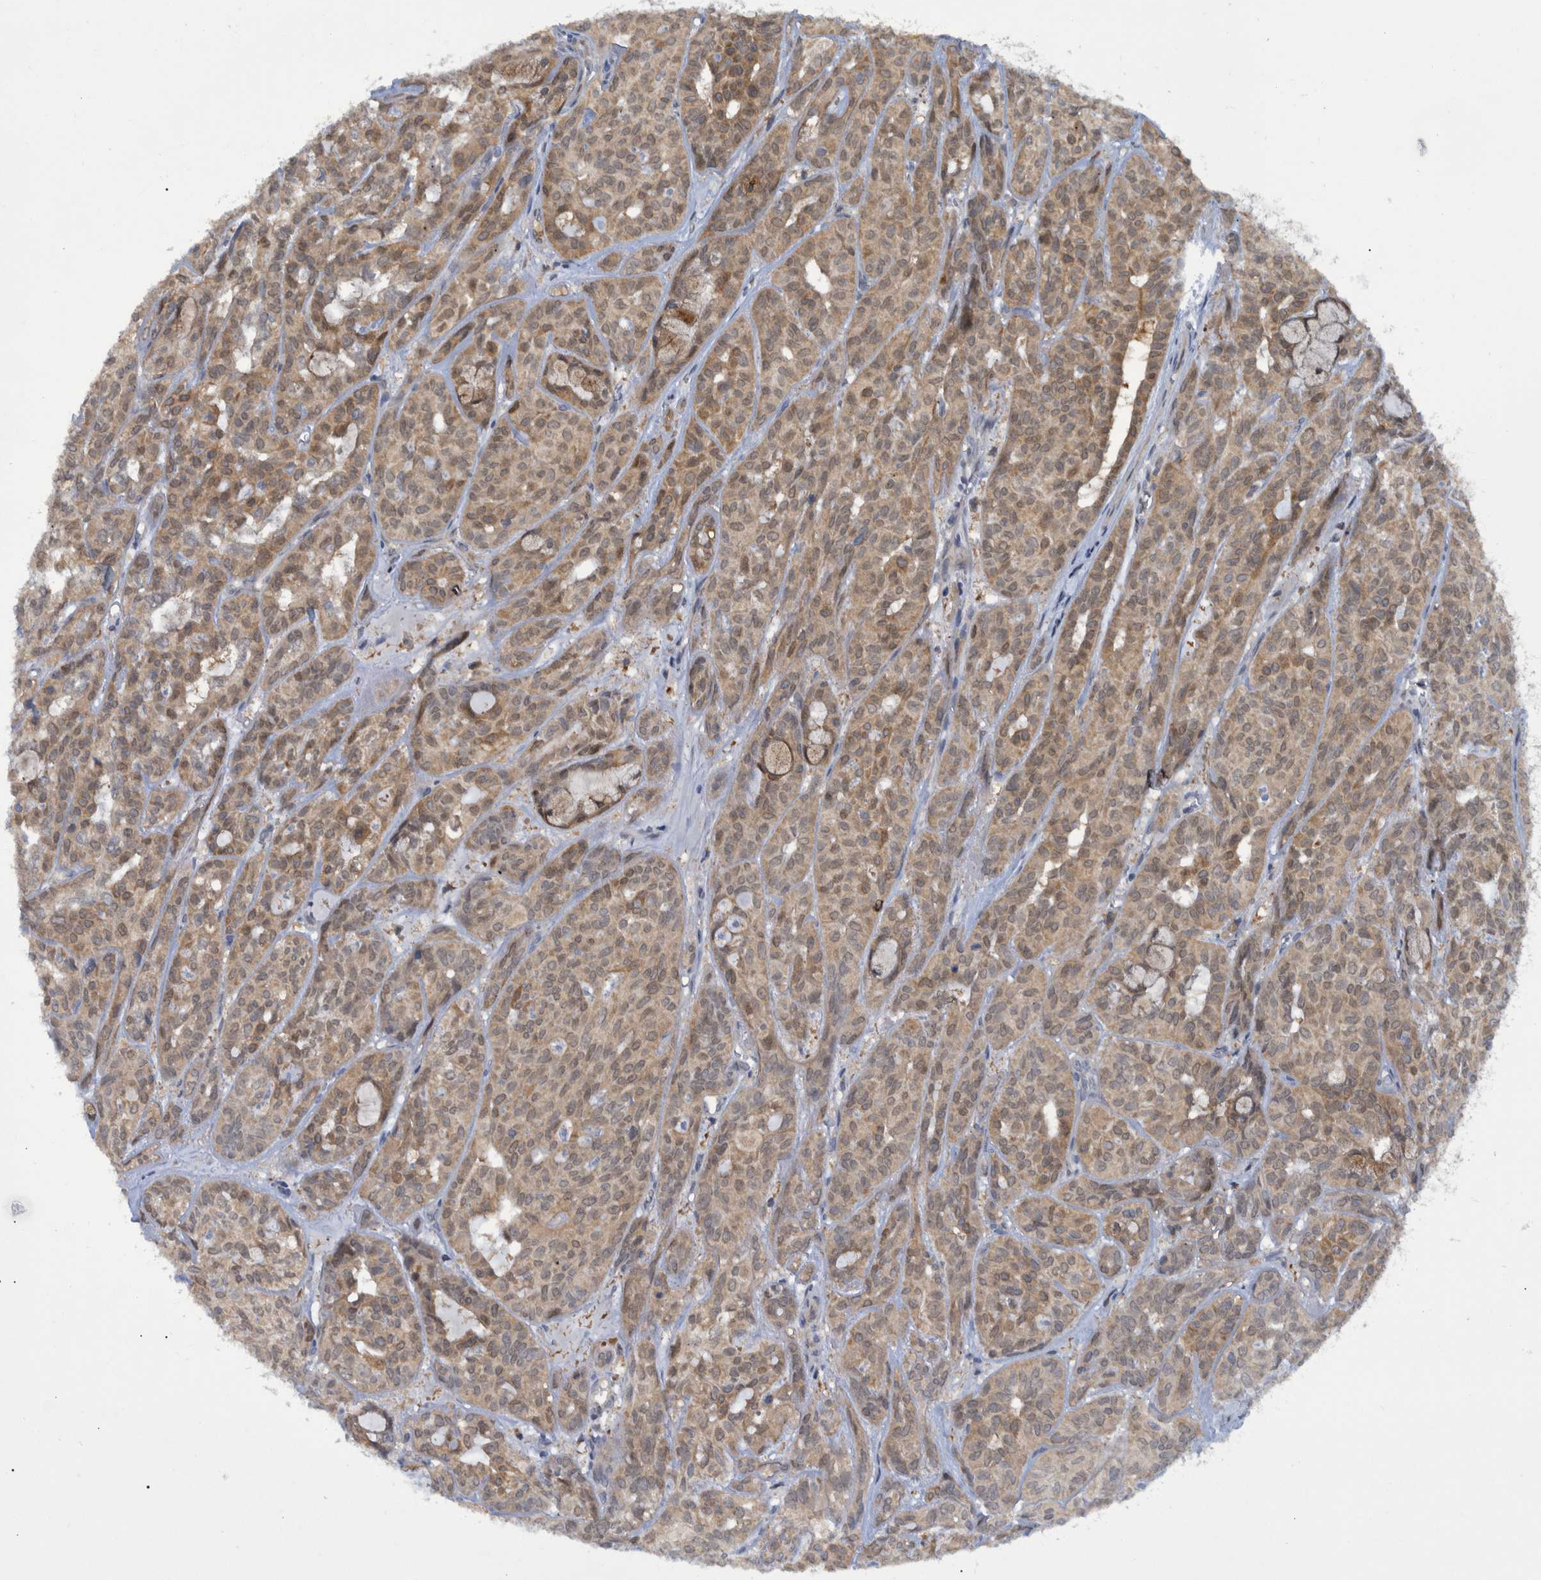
{"staining": {"intensity": "moderate", "quantity": ">75%", "location": "cytoplasmic/membranous"}, "tissue": "head and neck cancer", "cell_type": "Tumor cells", "image_type": "cancer", "snomed": [{"axis": "morphology", "description": "Adenocarcinoma, NOS"}, {"axis": "topography", "description": "Salivary gland, NOS"}, {"axis": "topography", "description": "Head-Neck"}], "caption": "The immunohistochemical stain highlights moderate cytoplasmic/membranous staining in tumor cells of head and neck adenocarcinoma tissue.", "gene": "PCYT2", "patient": {"sex": "female", "age": 76}}